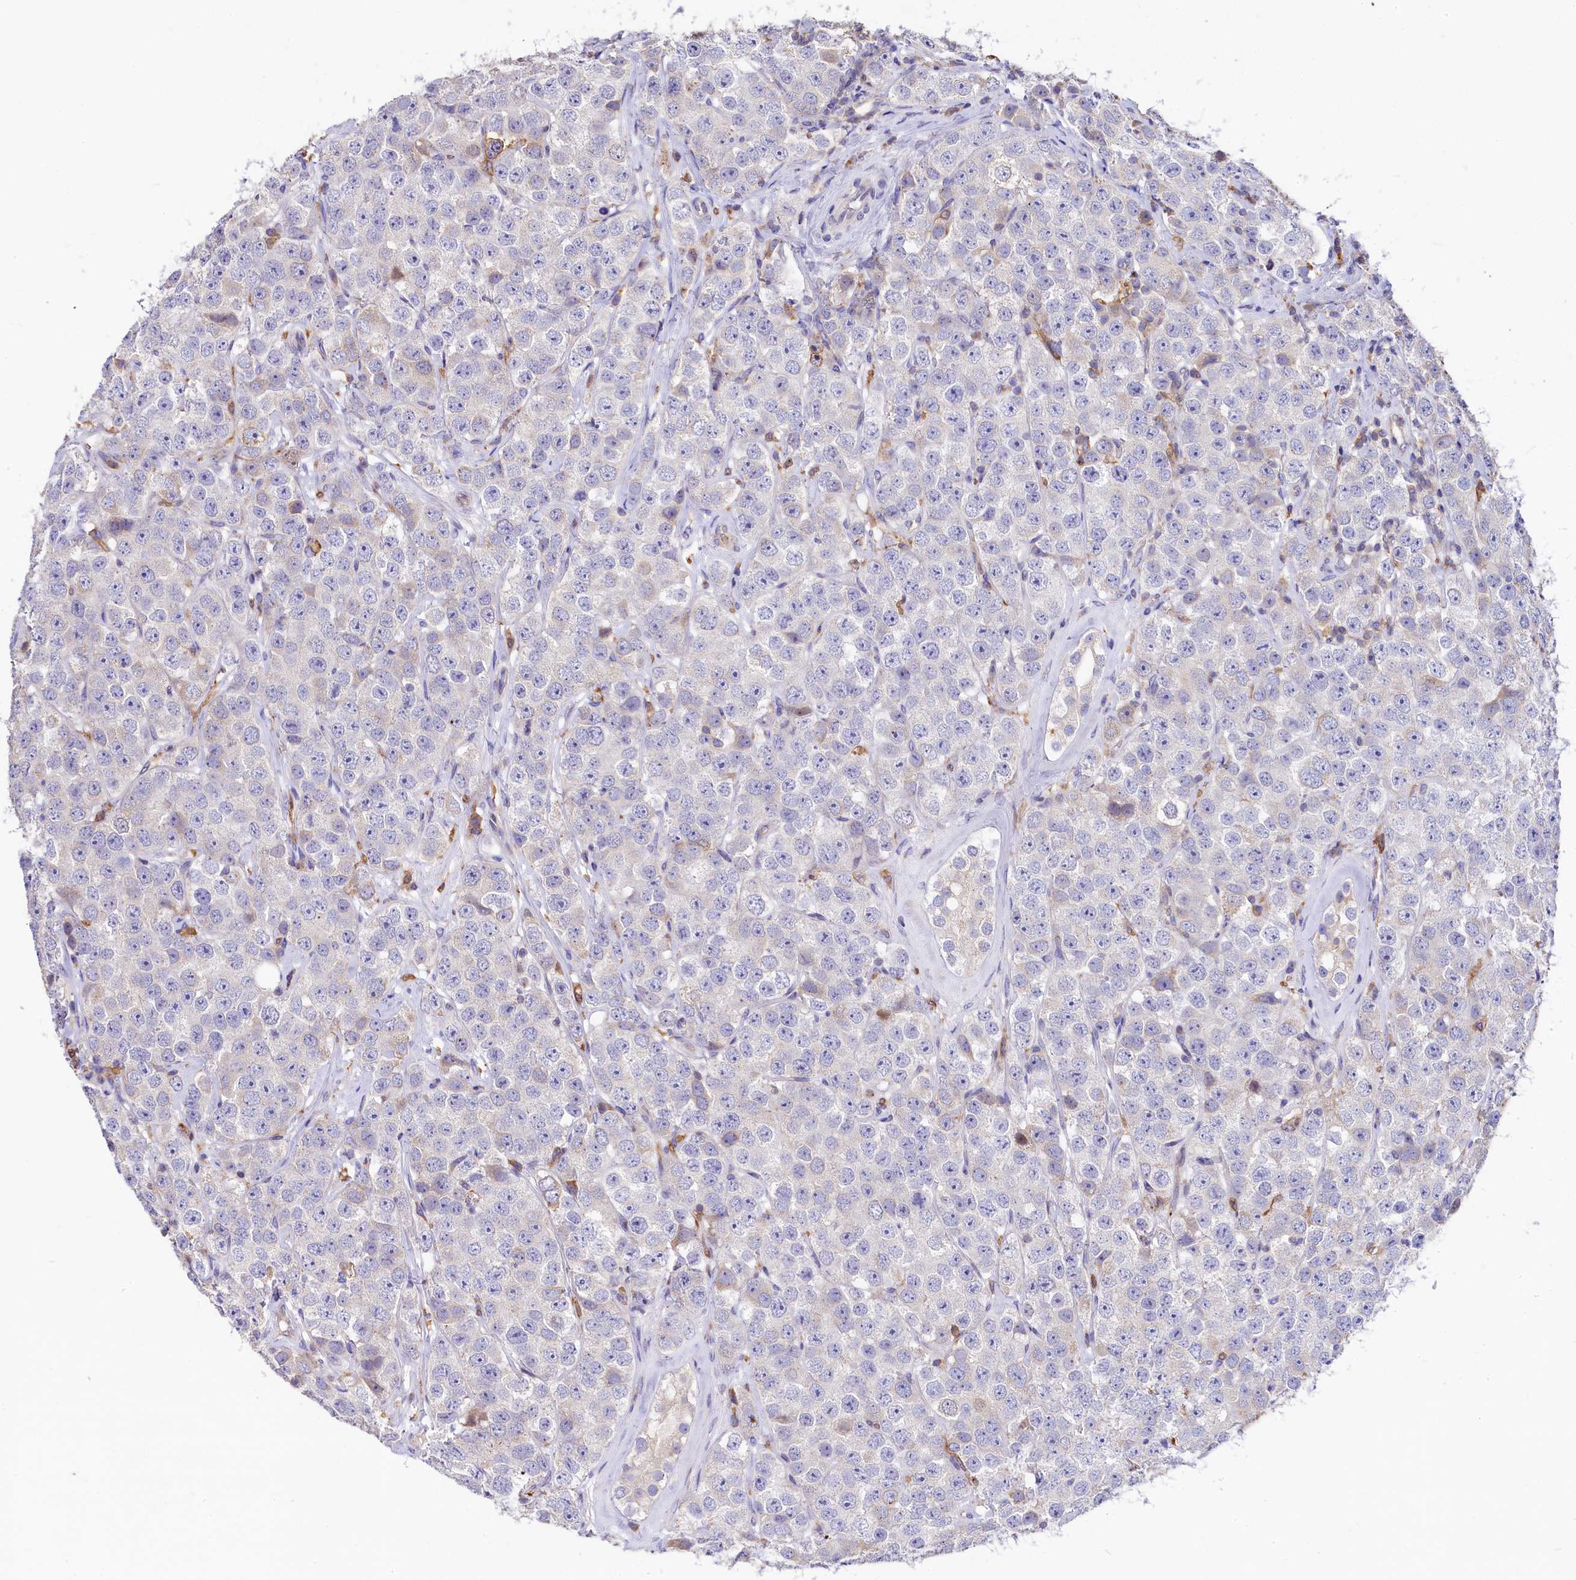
{"staining": {"intensity": "negative", "quantity": "none", "location": "none"}, "tissue": "testis cancer", "cell_type": "Tumor cells", "image_type": "cancer", "snomed": [{"axis": "morphology", "description": "Seminoma, NOS"}, {"axis": "topography", "description": "Testis"}], "caption": "Image shows no protein positivity in tumor cells of testis cancer tissue.", "gene": "HPS6", "patient": {"sex": "male", "age": 28}}